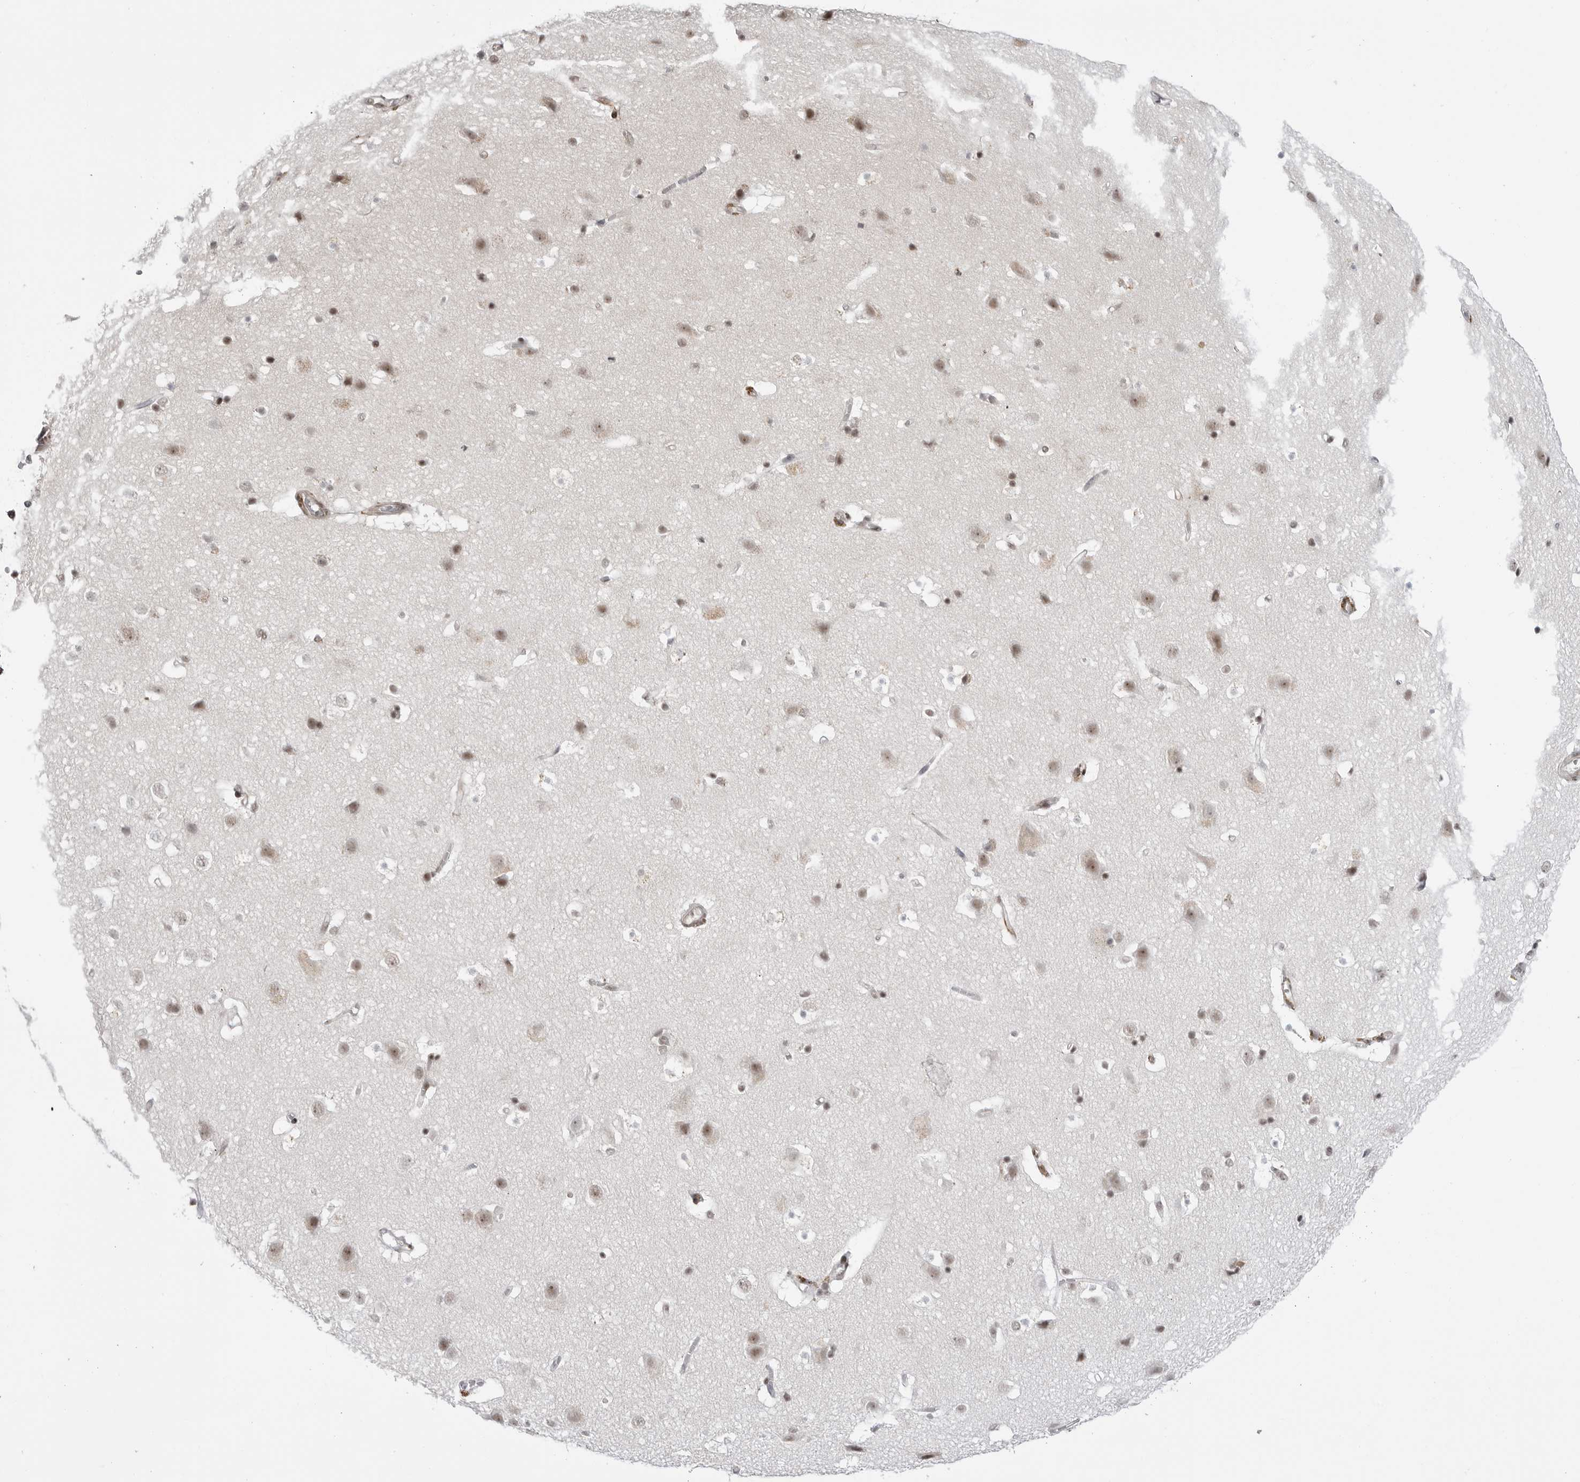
{"staining": {"intensity": "moderate", "quantity": "25%-75%", "location": "nuclear"}, "tissue": "cerebral cortex", "cell_type": "Endothelial cells", "image_type": "normal", "snomed": [{"axis": "morphology", "description": "Normal tissue, NOS"}, {"axis": "topography", "description": "Cerebral cortex"}], "caption": "Endothelial cells display medium levels of moderate nuclear expression in about 25%-75% of cells in benign cerebral cortex. The staining was performed using DAB, with brown indicating positive protein expression. Nuclei are stained blue with hematoxylin.", "gene": "TRIM66", "patient": {"sex": "male", "age": 54}}